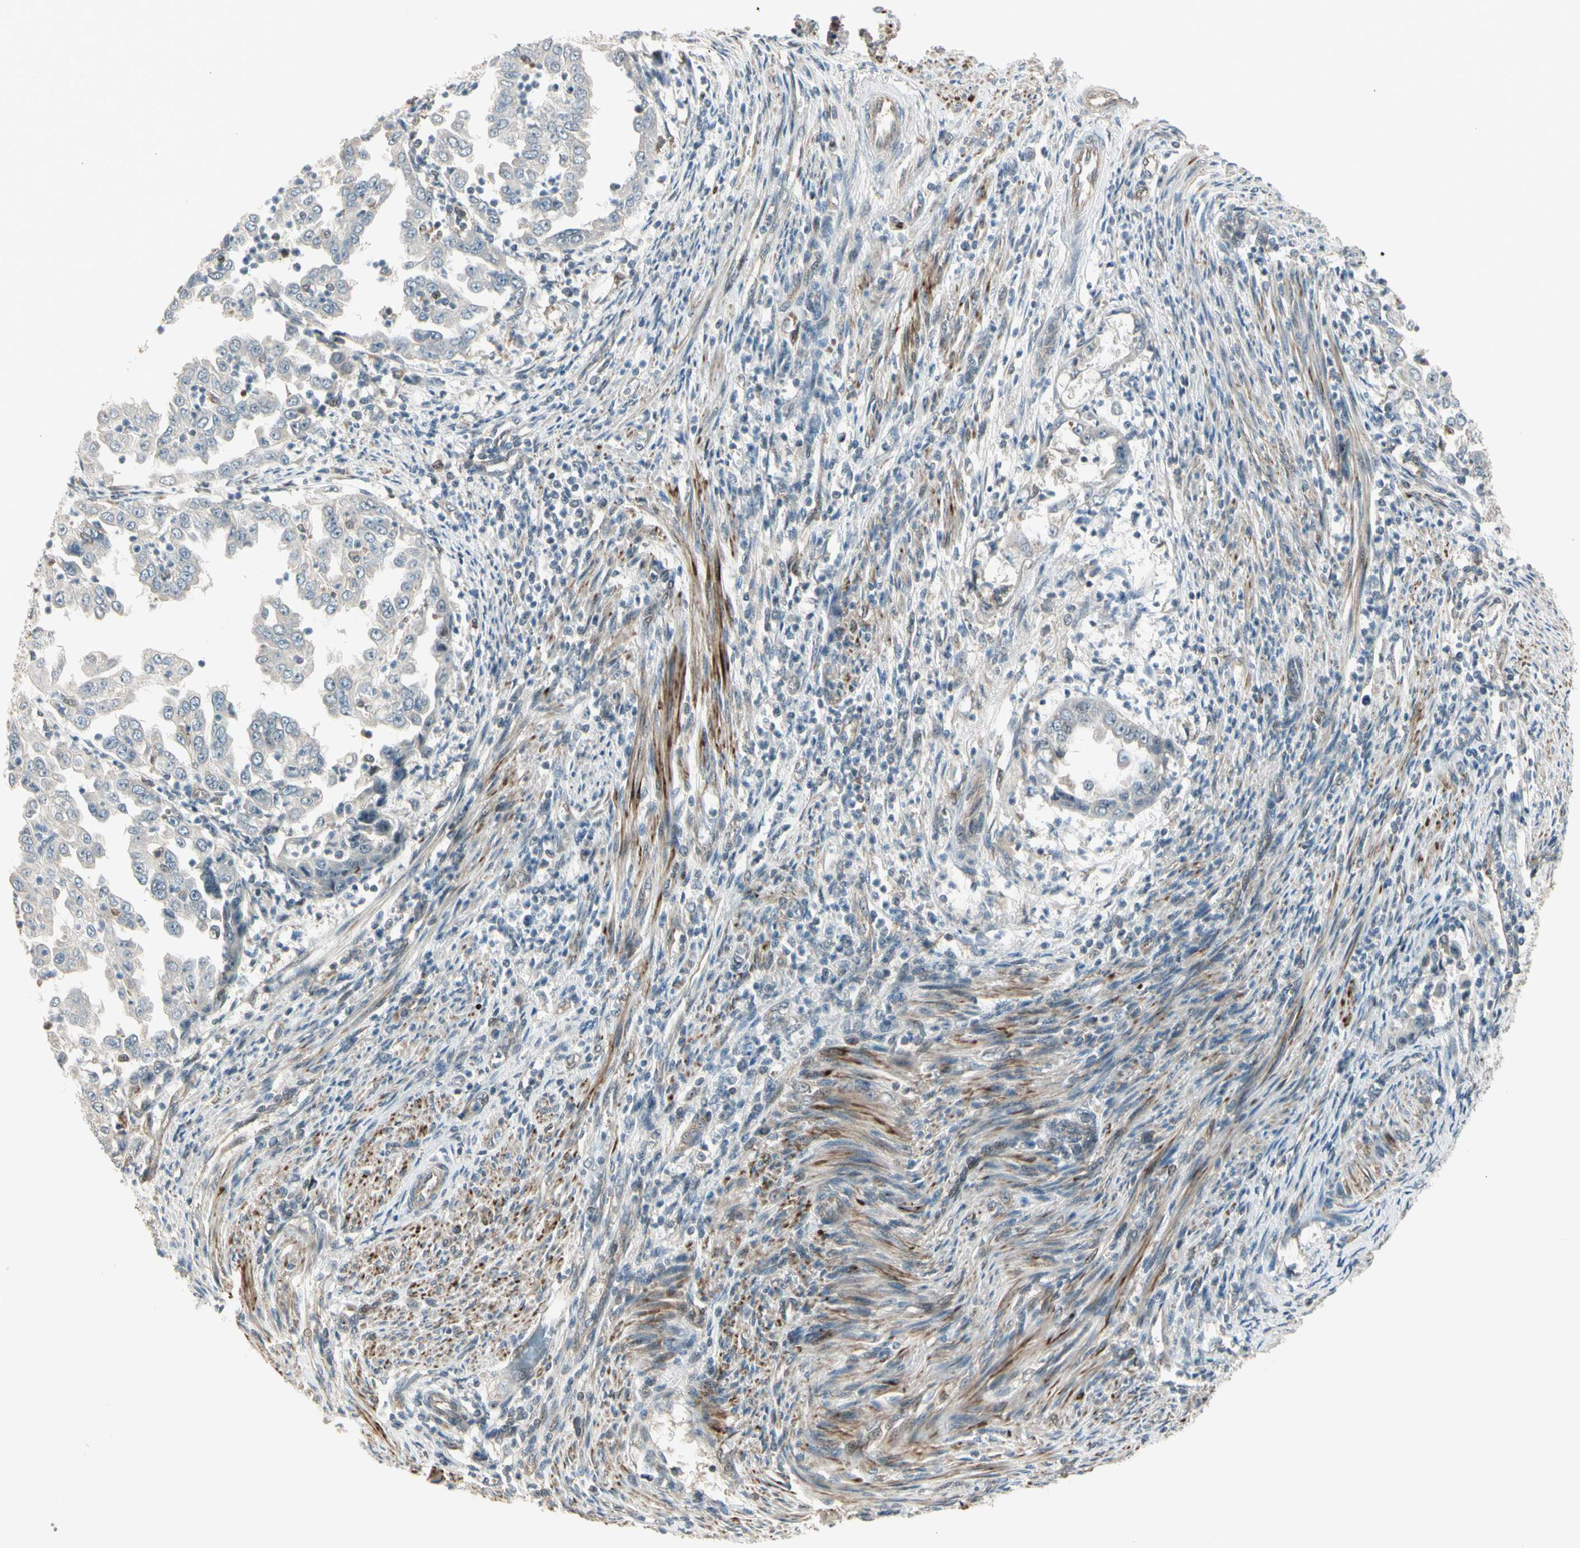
{"staining": {"intensity": "weak", "quantity": "25%-75%", "location": "cytoplasmic/membranous"}, "tissue": "endometrial cancer", "cell_type": "Tumor cells", "image_type": "cancer", "snomed": [{"axis": "morphology", "description": "Adenocarcinoma, NOS"}, {"axis": "topography", "description": "Endometrium"}], "caption": "A high-resolution image shows immunohistochemistry (IHC) staining of endometrial cancer (adenocarcinoma), which shows weak cytoplasmic/membranous positivity in approximately 25%-75% of tumor cells.", "gene": "SVBP", "patient": {"sex": "female", "age": 85}}